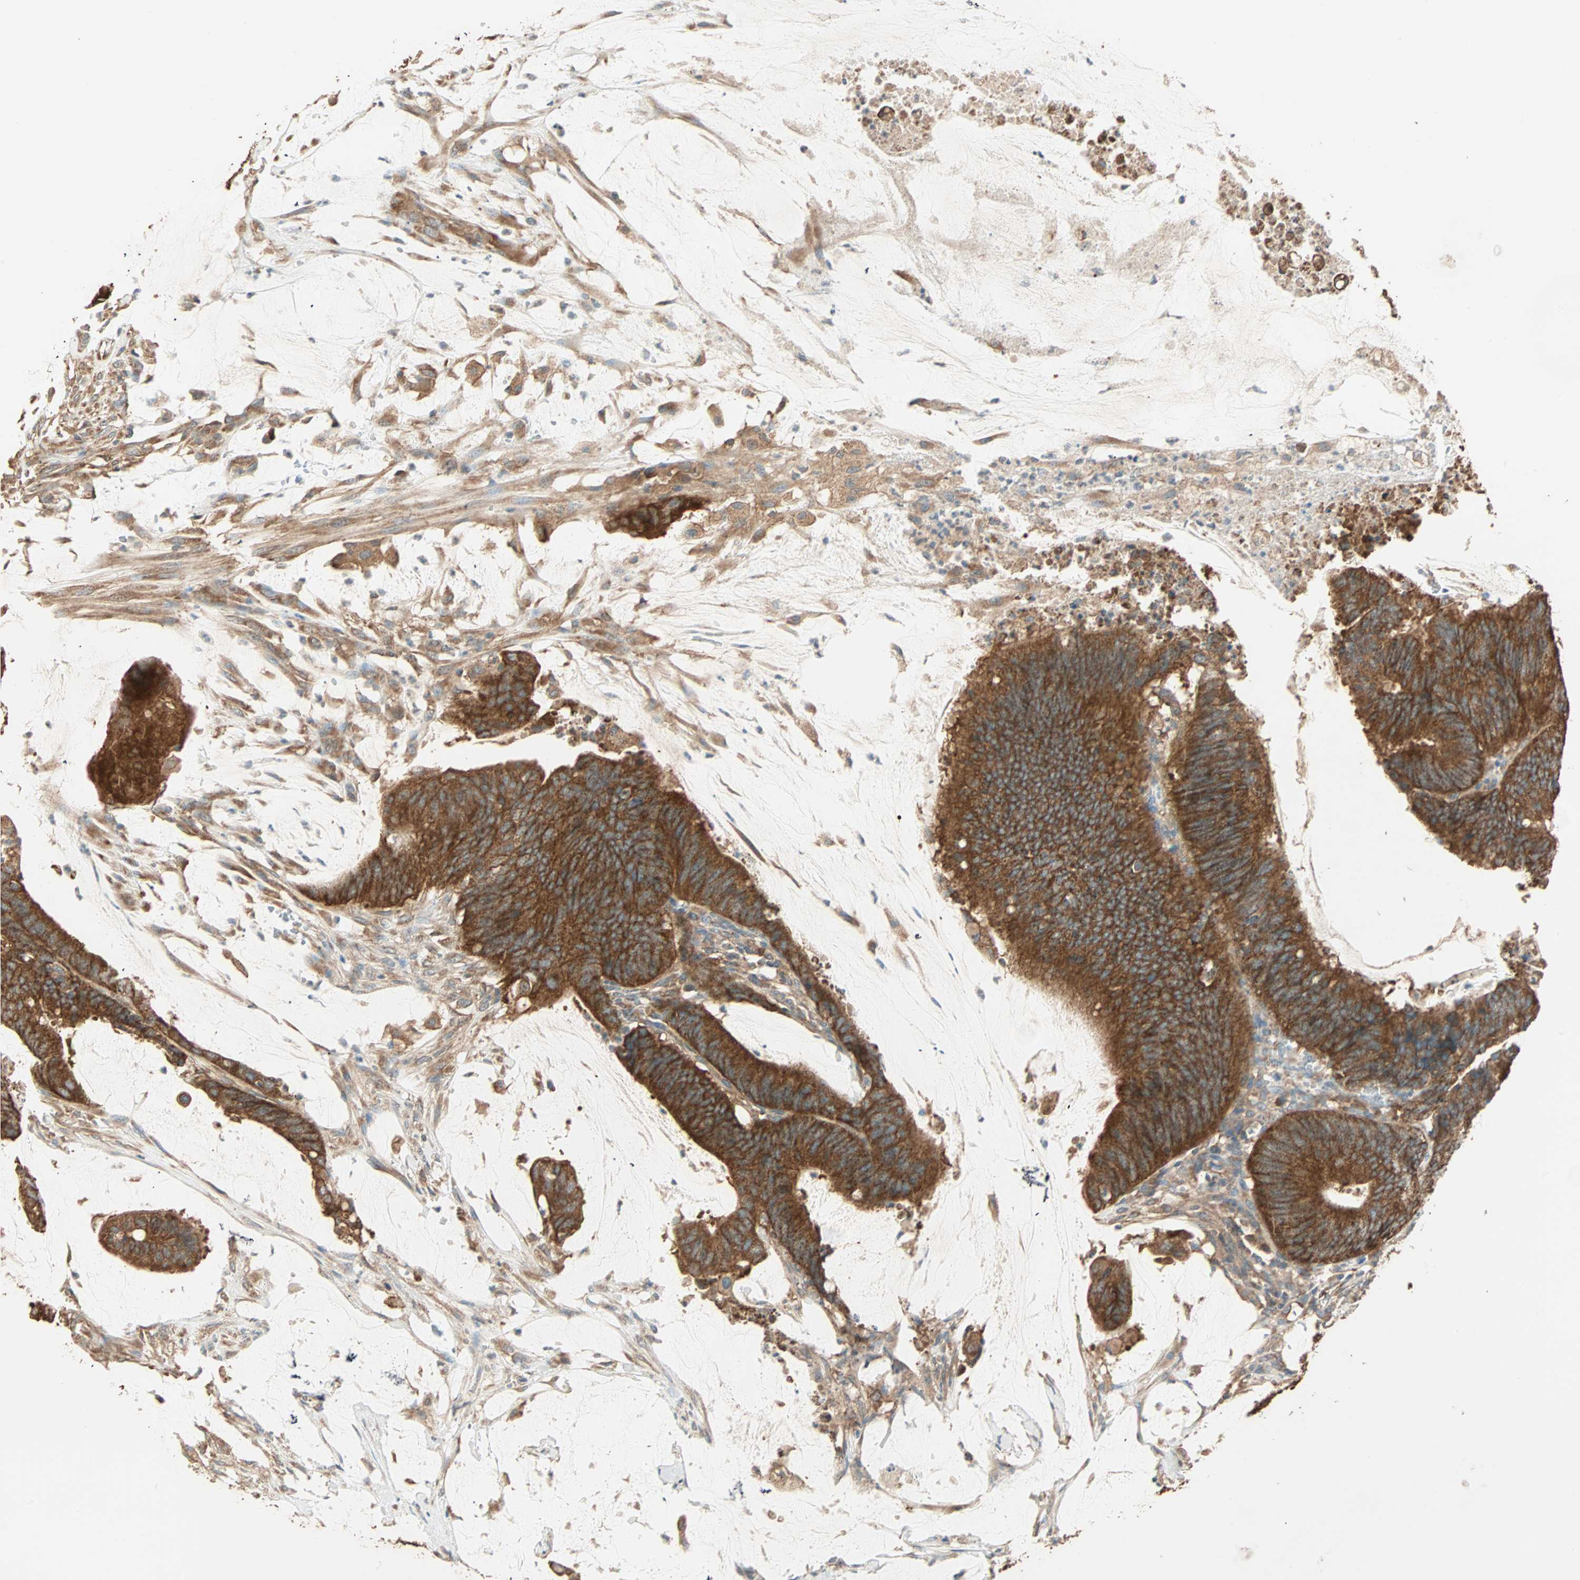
{"staining": {"intensity": "strong", "quantity": ">75%", "location": "cytoplasmic/membranous"}, "tissue": "colorectal cancer", "cell_type": "Tumor cells", "image_type": "cancer", "snomed": [{"axis": "morphology", "description": "Adenocarcinoma, NOS"}, {"axis": "topography", "description": "Rectum"}], "caption": "Adenocarcinoma (colorectal) tissue reveals strong cytoplasmic/membranous expression in approximately >75% of tumor cells, visualized by immunohistochemistry. (DAB (3,3'-diaminobenzidine) IHC, brown staining for protein, blue staining for nuclei).", "gene": "EIF4G2", "patient": {"sex": "female", "age": 66}}